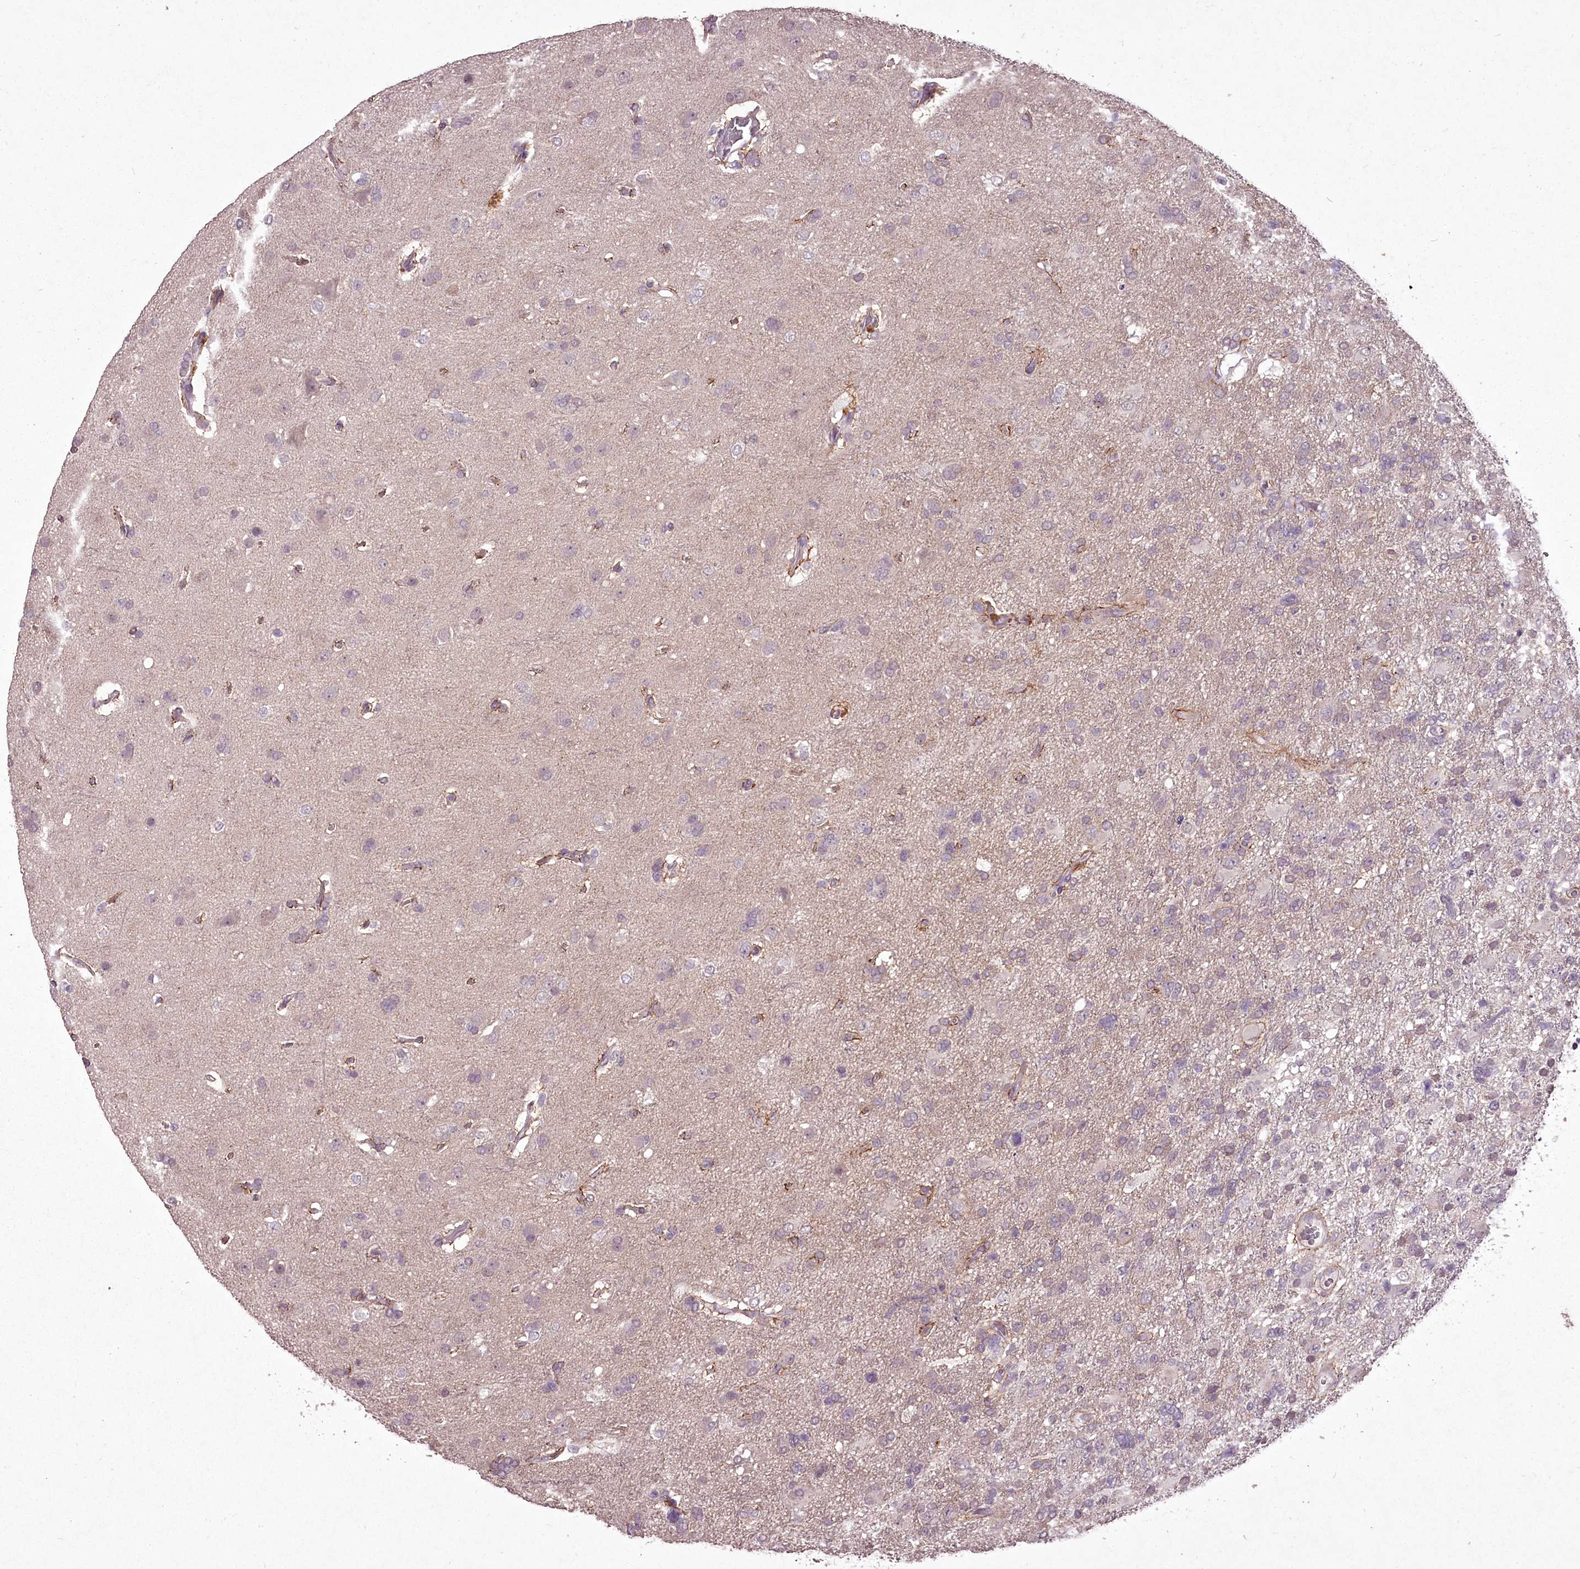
{"staining": {"intensity": "negative", "quantity": "none", "location": "none"}, "tissue": "glioma", "cell_type": "Tumor cells", "image_type": "cancer", "snomed": [{"axis": "morphology", "description": "Glioma, malignant, High grade"}, {"axis": "topography", "description": "Brain"}], "caption": "Human malignant high-grade glioma stained for a protein using immunohistochemistry demonstrates no staining in tumor cells.", "gene": "C1orf56", "patient": {"sex": "male", "age": 61}}